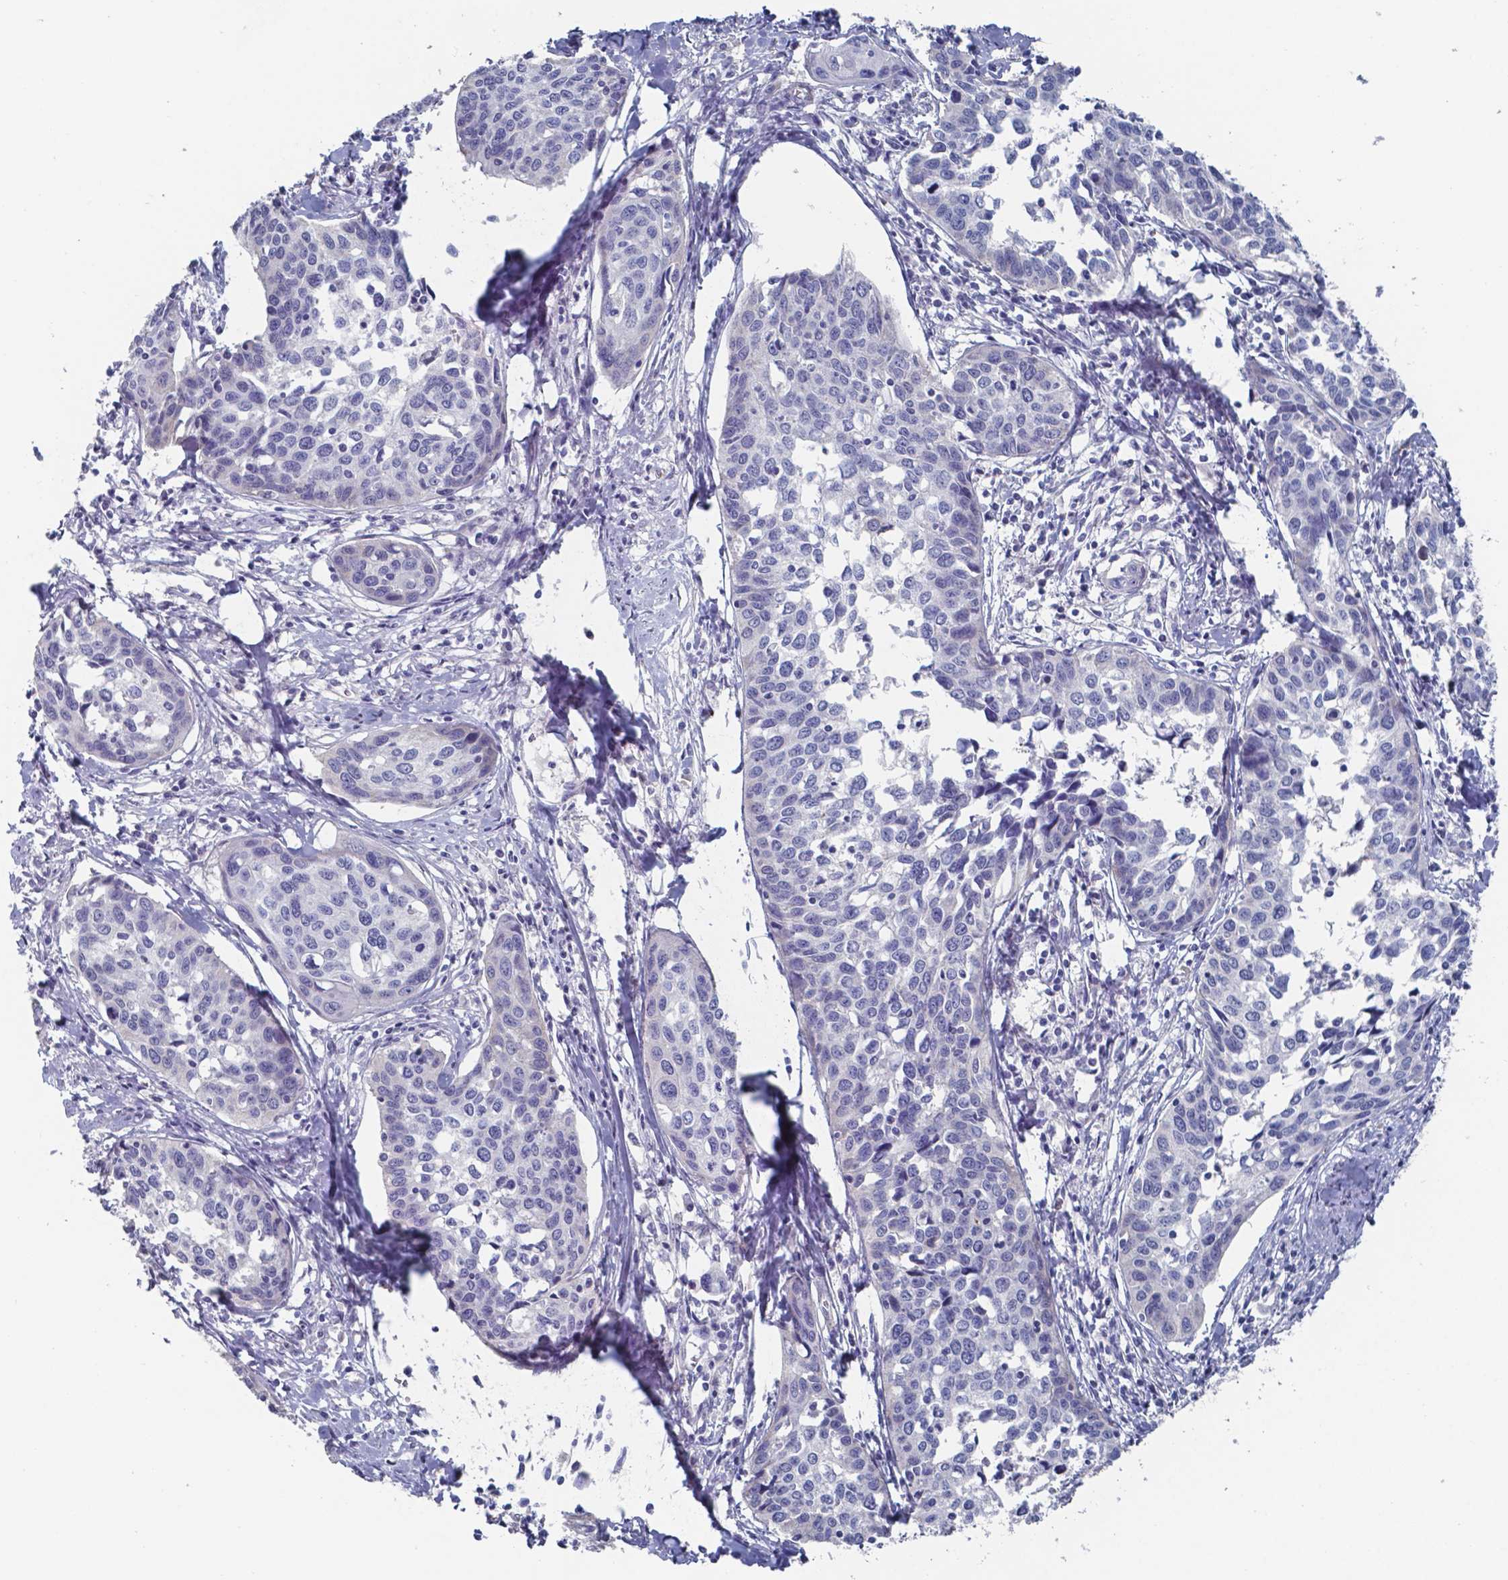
{"staining": {"intensity": "negative", "quantity": "none", "location": "none"}, "tissue": "cervical cancer", "cell_type": "Tumor cells", "image_type": "cancer", "snomed": [{"axis": "morphology", "description": "Squamous cell carcinoma, NOS"}, {"axis": "topography", "description": "Cervix"}], "caption": "A high-resolution histopathology image shows IHC staining of cervical cancer, which reveals no significant expression in tumor cells. Nuclei are stained in blue.", "gene": "PLA2R1", "patient": {"sex": "female", "age": 31}}